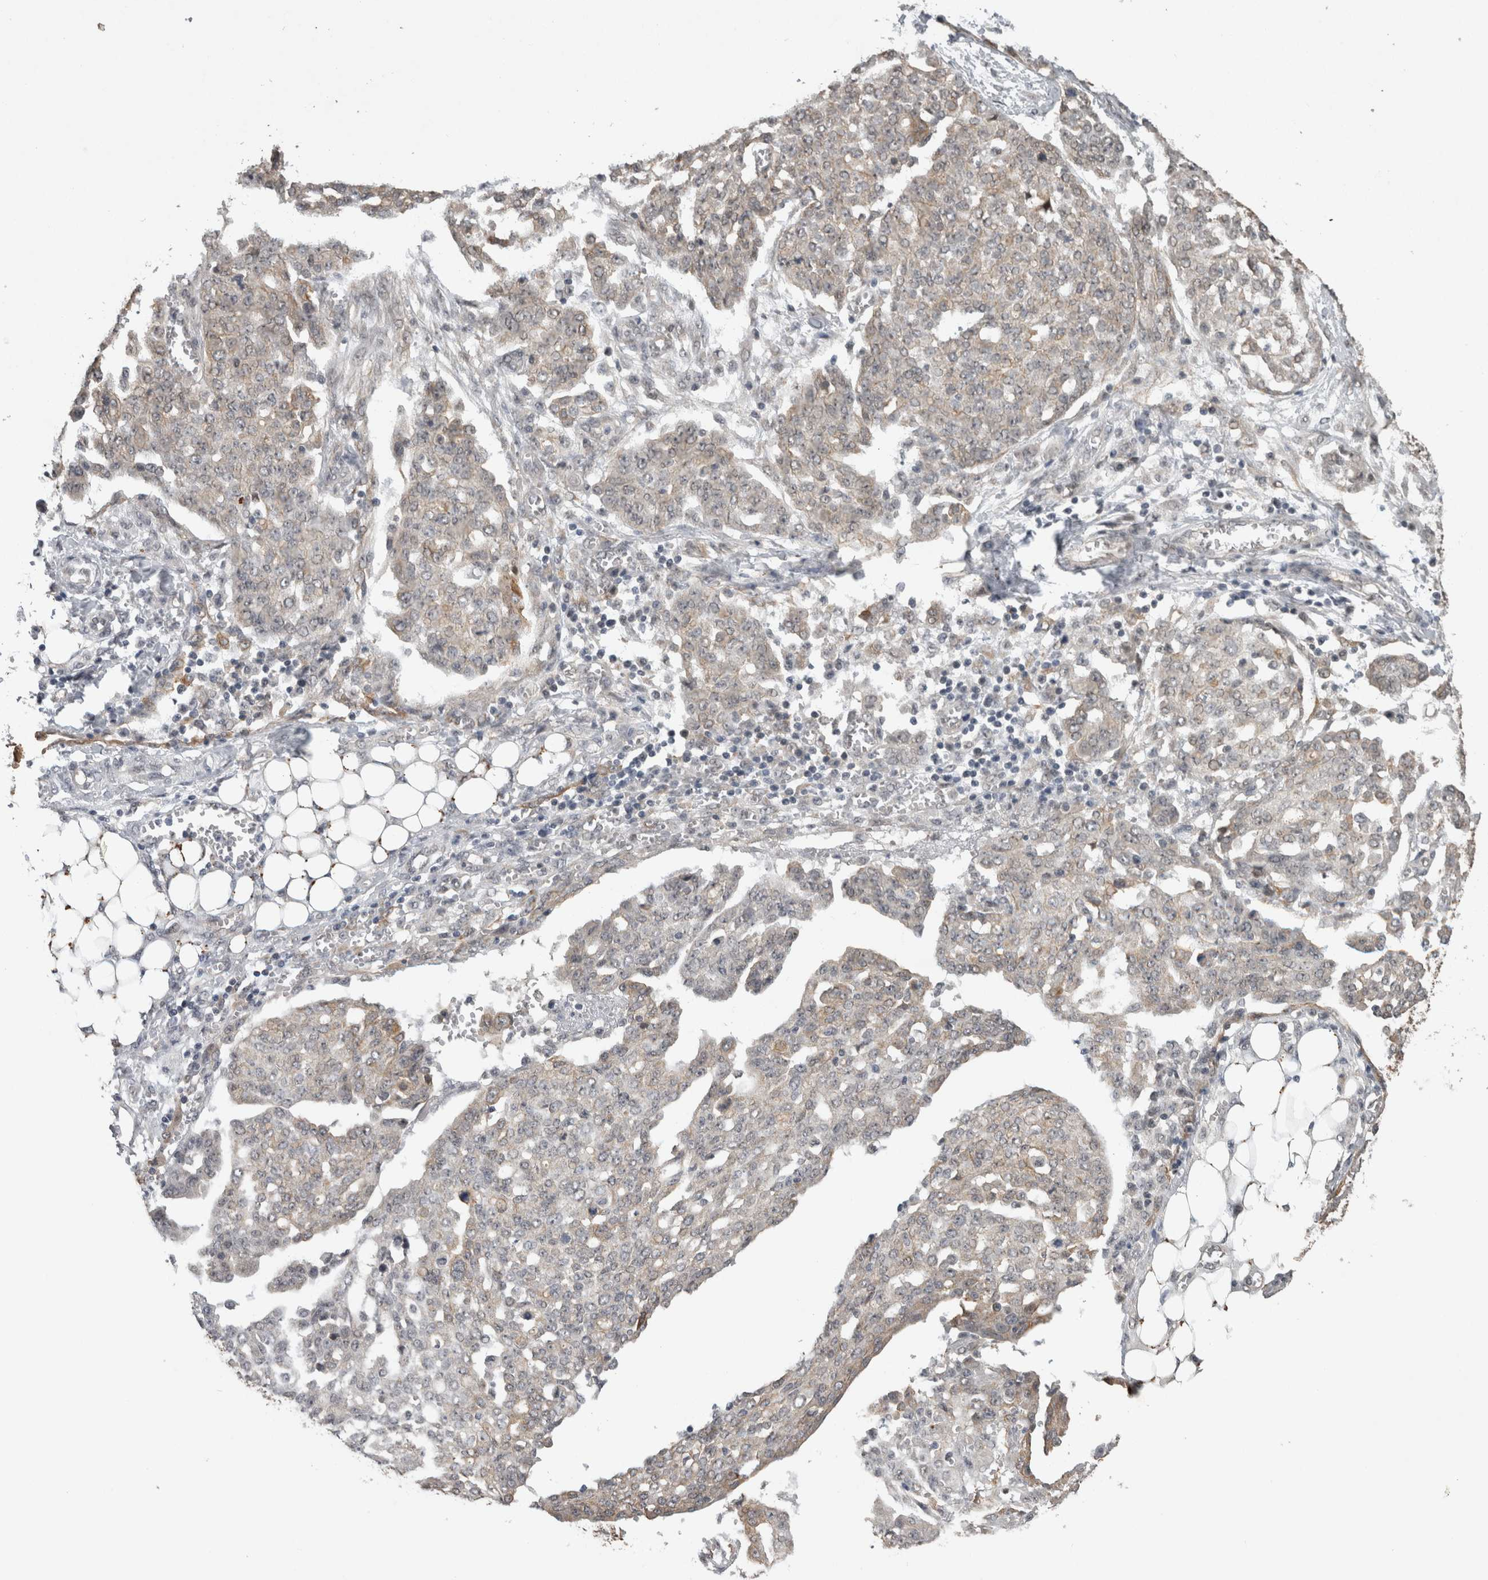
{"staining": {"intensity": "negative", "quantity": "none", "location": "none"}, "tissue": "ovarian cancer", "cell_type": "Tumor cells", "image_type": "cancer", "snomed": [{"axis": "morphology", "description": "Cystadenocarcinoma, serous, NOS"}, {"axis": "topography", "description": "Soft tissue"}, {"axis": "topography", "description": "Ovary"}], "caption": "Immunohistochemistry photomicrograph of ovarian cancer stained for a protein (brown), which displays no staining in tumor cells.", "gene": "RHPN1", "patient": {"sex": "female", "age": 57}}